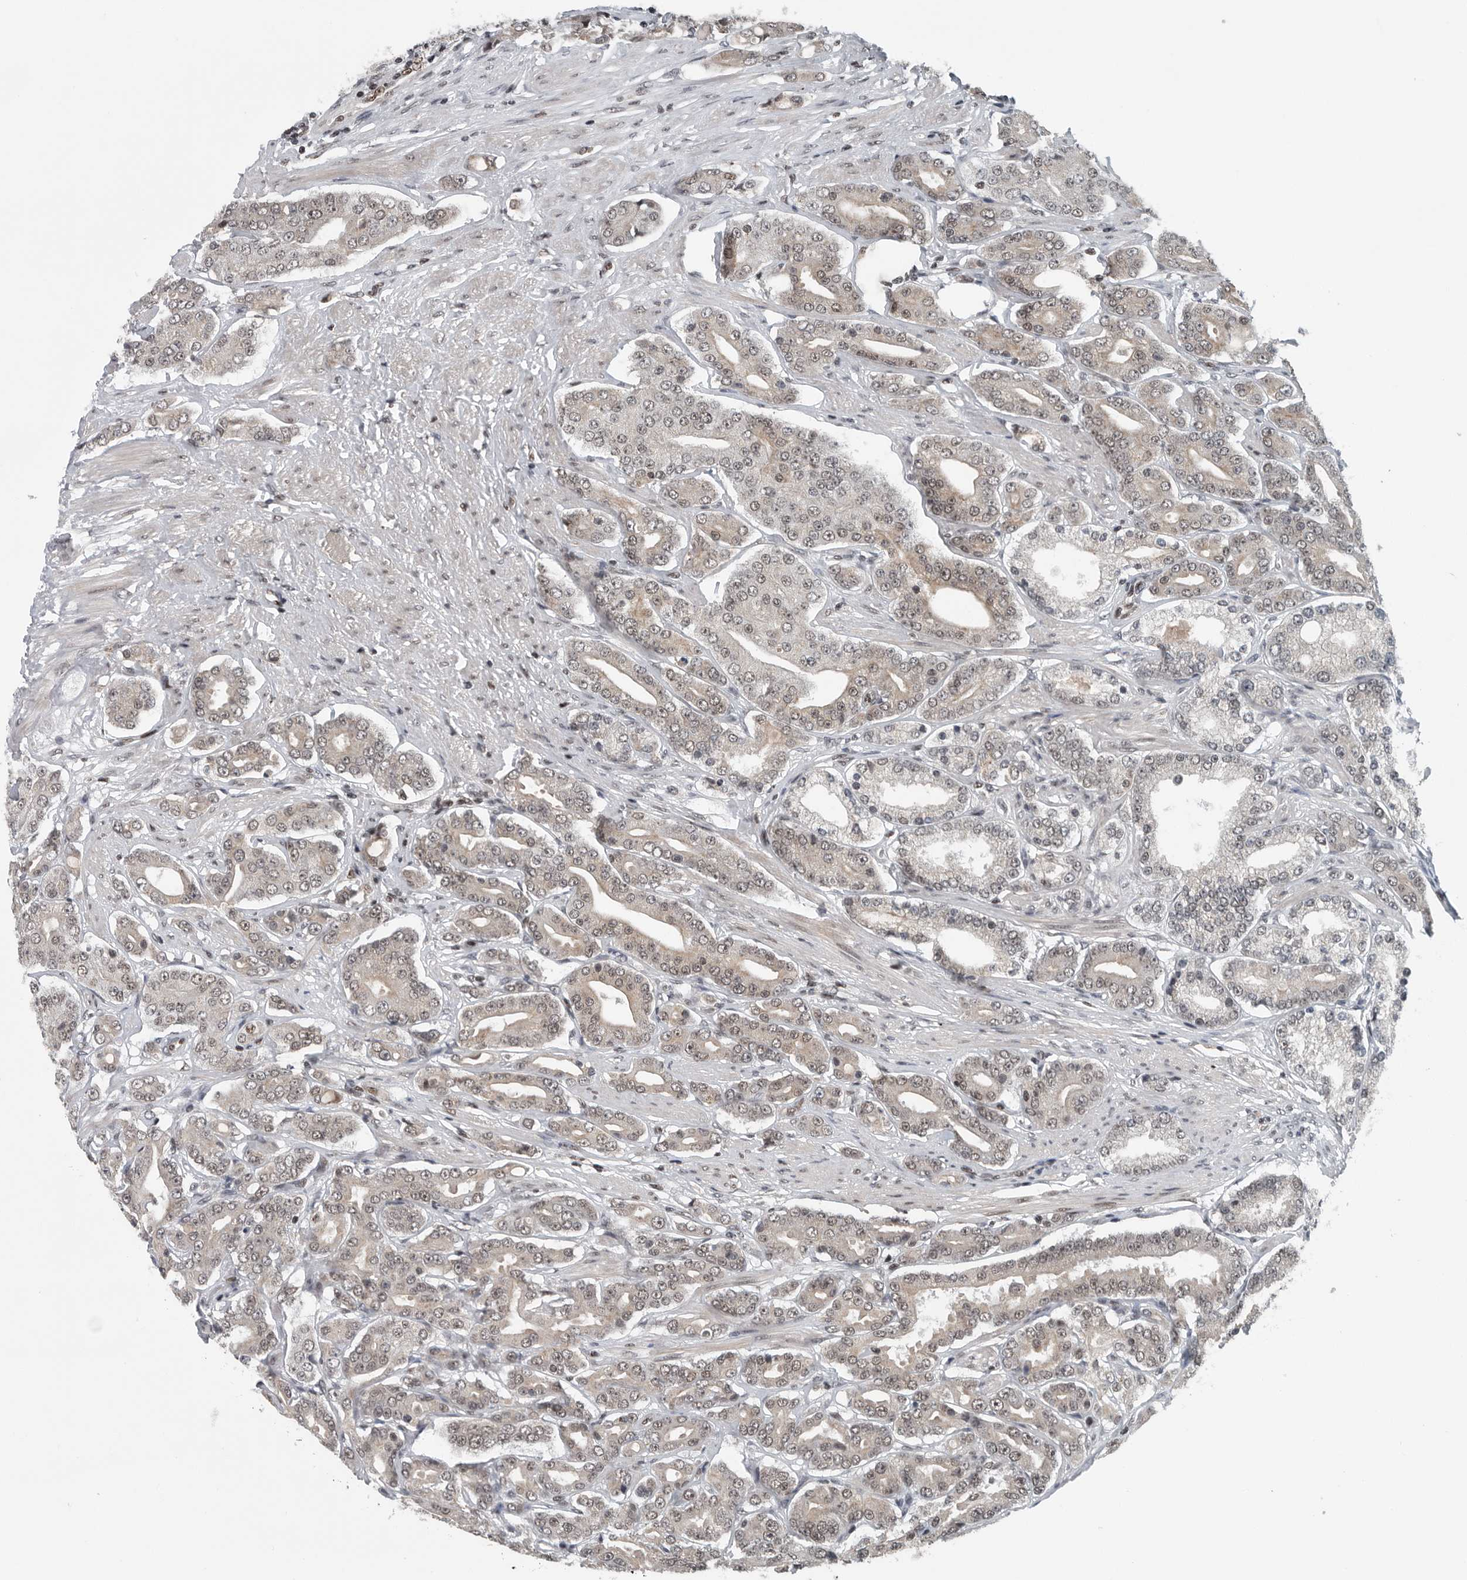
{"staining": {"intensity": "weak", "quantity": "25%-75%", "location": "nuclear"}, "tissue": "prostate cancer", "cell_type": "Tumor cells", "image_type": "cancer", "snomed": [{"axis": "morphology", "description": "Adenocarcinoma, High grade"}, {"axis": "topography", "description": "Prostate"}], "caption": "High-magnification brightfield microscopy of prostate cancer (adenocarcinoma (high-grade)) stained with DAB (brown) and counterstained with hematoxylin (blue). tumor cells exhibit weak nuclear staining is identified in about25%-75% of cells.", "gene": "SENP7", "patient": {"sex": "male", "age": 71}}